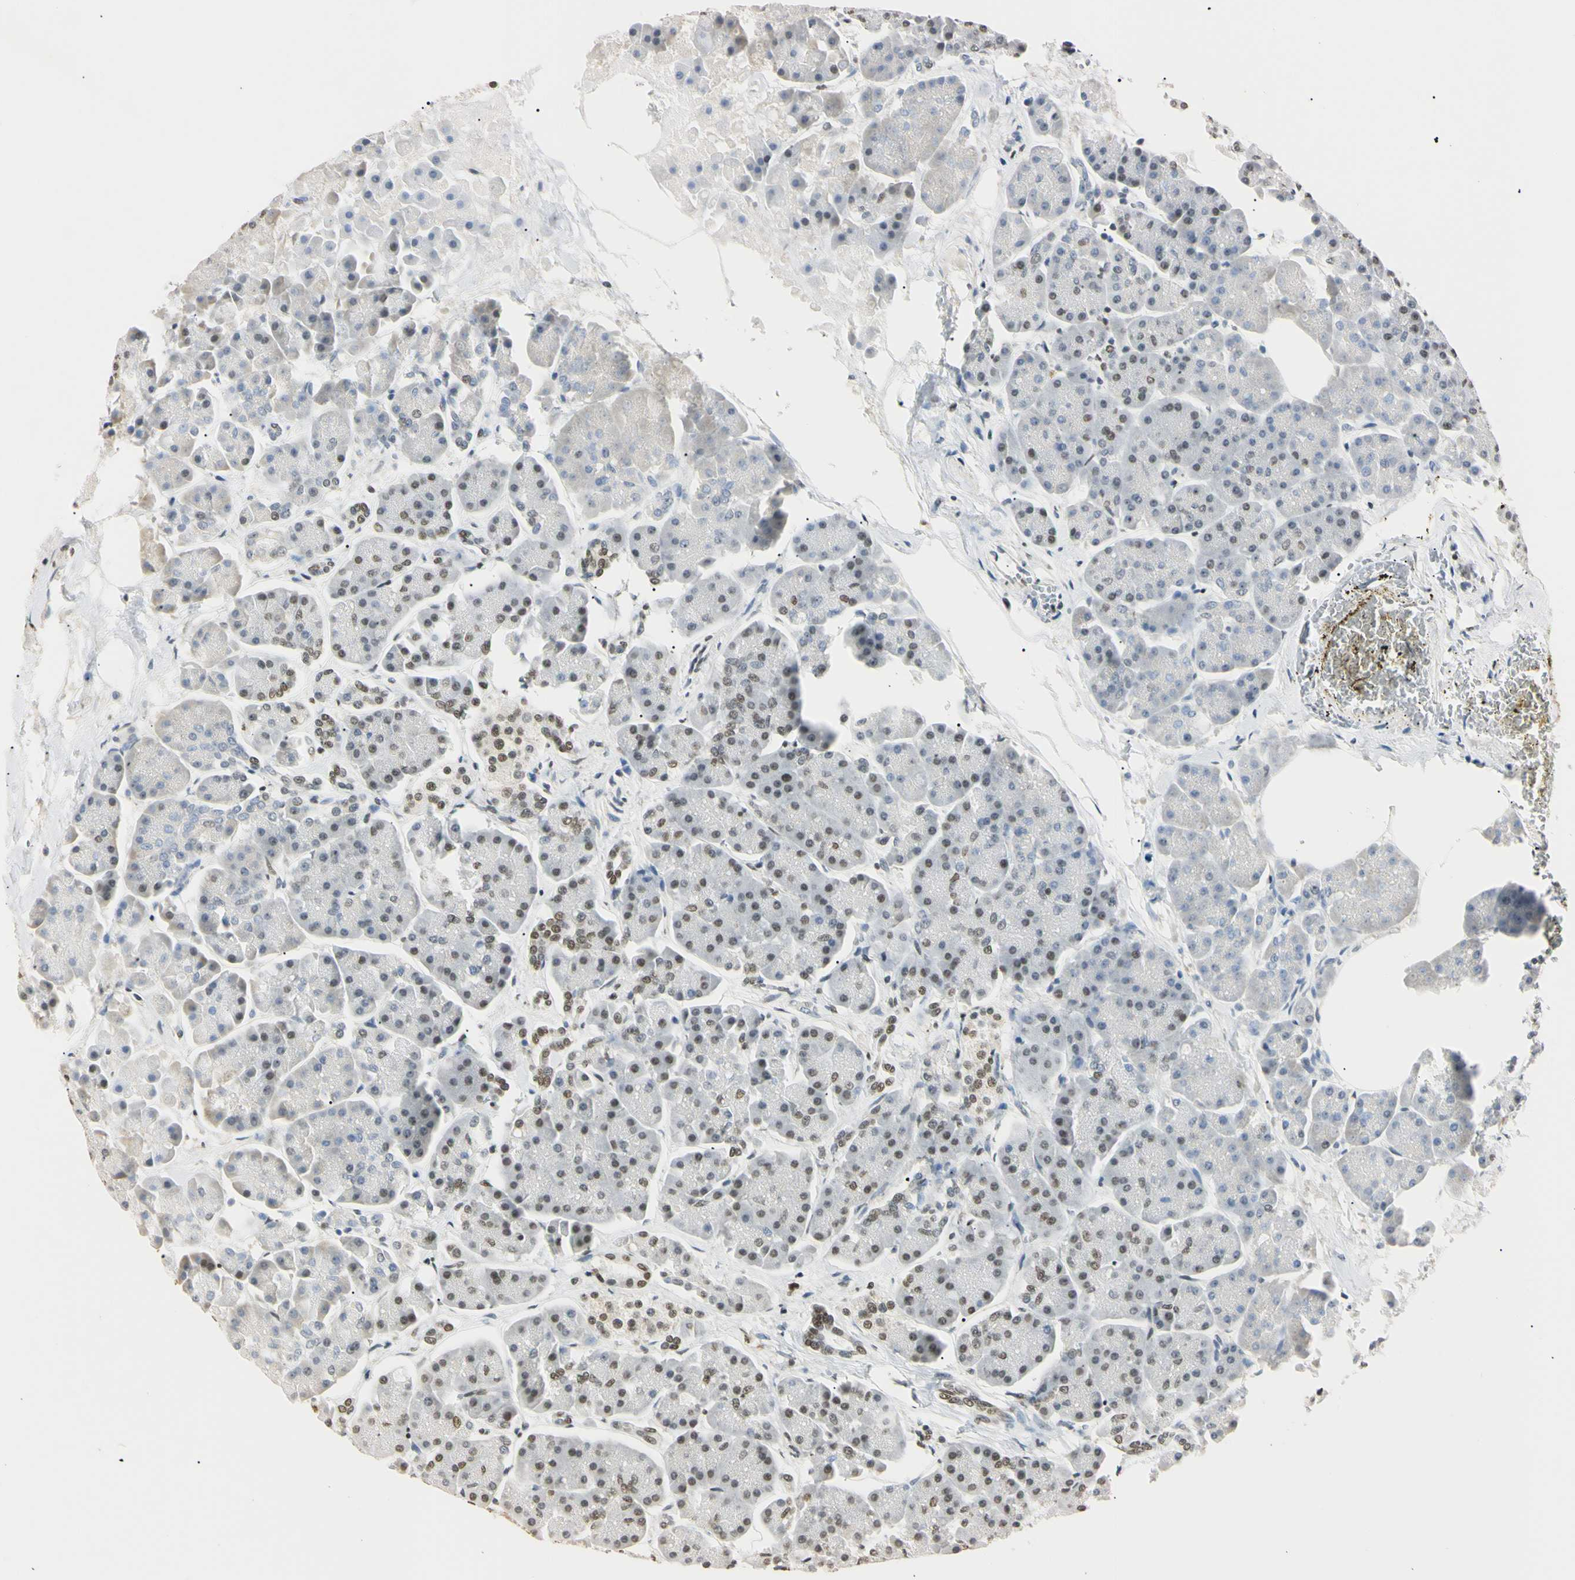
{"staining": {"intensity": "moderate", "quantity": ">75%", "location": "nuclear"}, "tissue": "pancreas", "cell_type": "Exocrine glandular cells", "image_type": "normal", "snomed": [{"axis": "morphology", "description": "Normal tissue, NOS"}, {"axis": "topography", "description": "Pancreas"}], "caption": "Brown immunohistochemical staining in unremarkable pancreas exhibits moderate nuclear expression in about >75% of exocrine glandular cells. Using DAB (brown) and hematoxylin (blue) stains, captured at high magnification using brightfield microscopy.", "gene": "SMARCA5", "patient": {"sex": "female", "age": 70}}